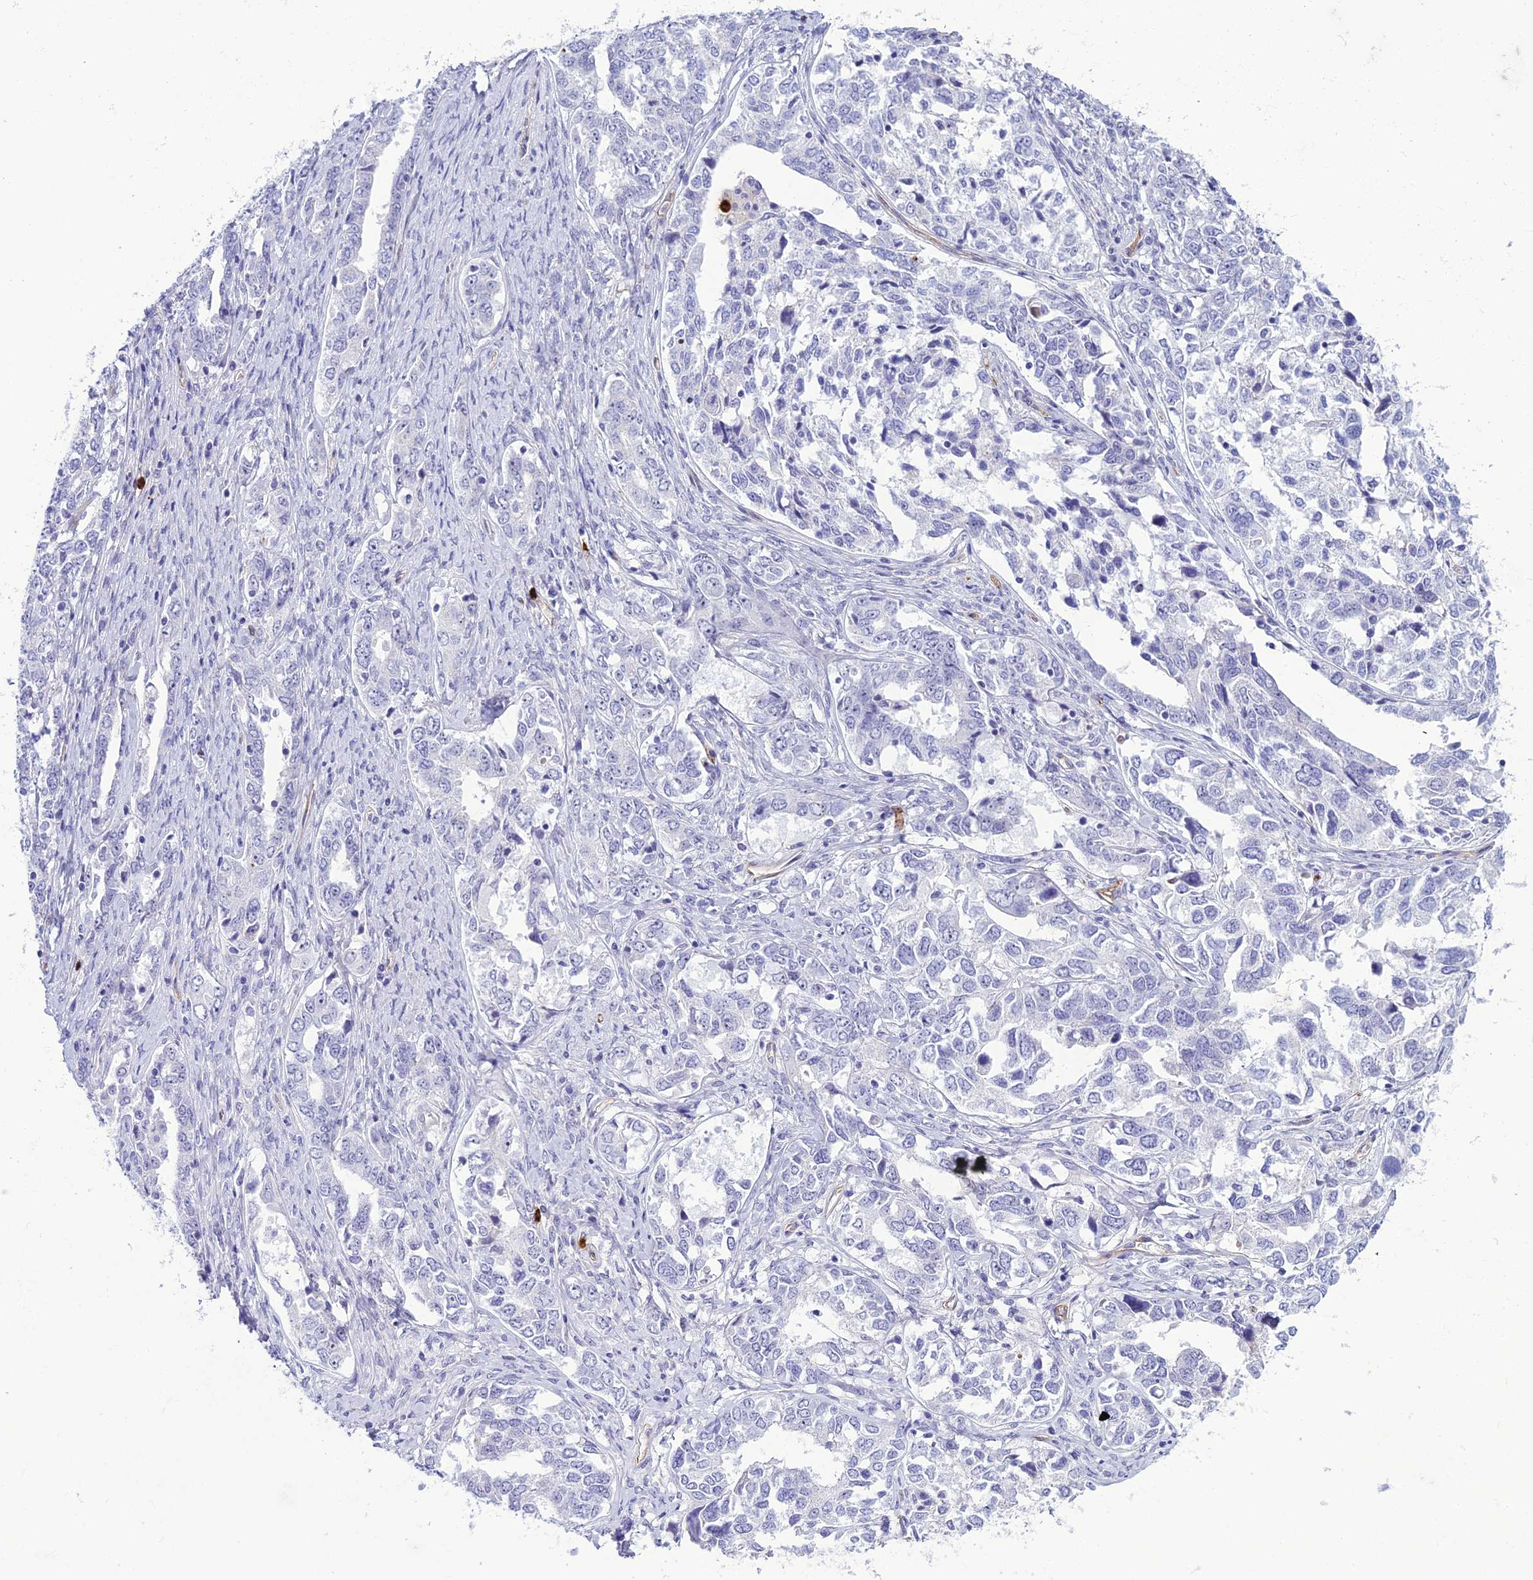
{"staining": {"intensity": "negative", "quantity": "none", "location": "none"}, "tissue": "ovarian cancer", "cell_type": "Tumor cells", "image_type": "cancer", "snomed": [{"axis": "morphology", "description": "Carcinoma, endometroid"}, {"axis": "topography", "description": "Ovary"}], "caption": "DAB (3,3'-diaminobenzidine) immunohistochemical staining of human endometroid carcinoma (ovarian) reveals no significant expression in tumor cells.", "gene": "BBS7", "patient": {"sex": "female", "age": 62}}